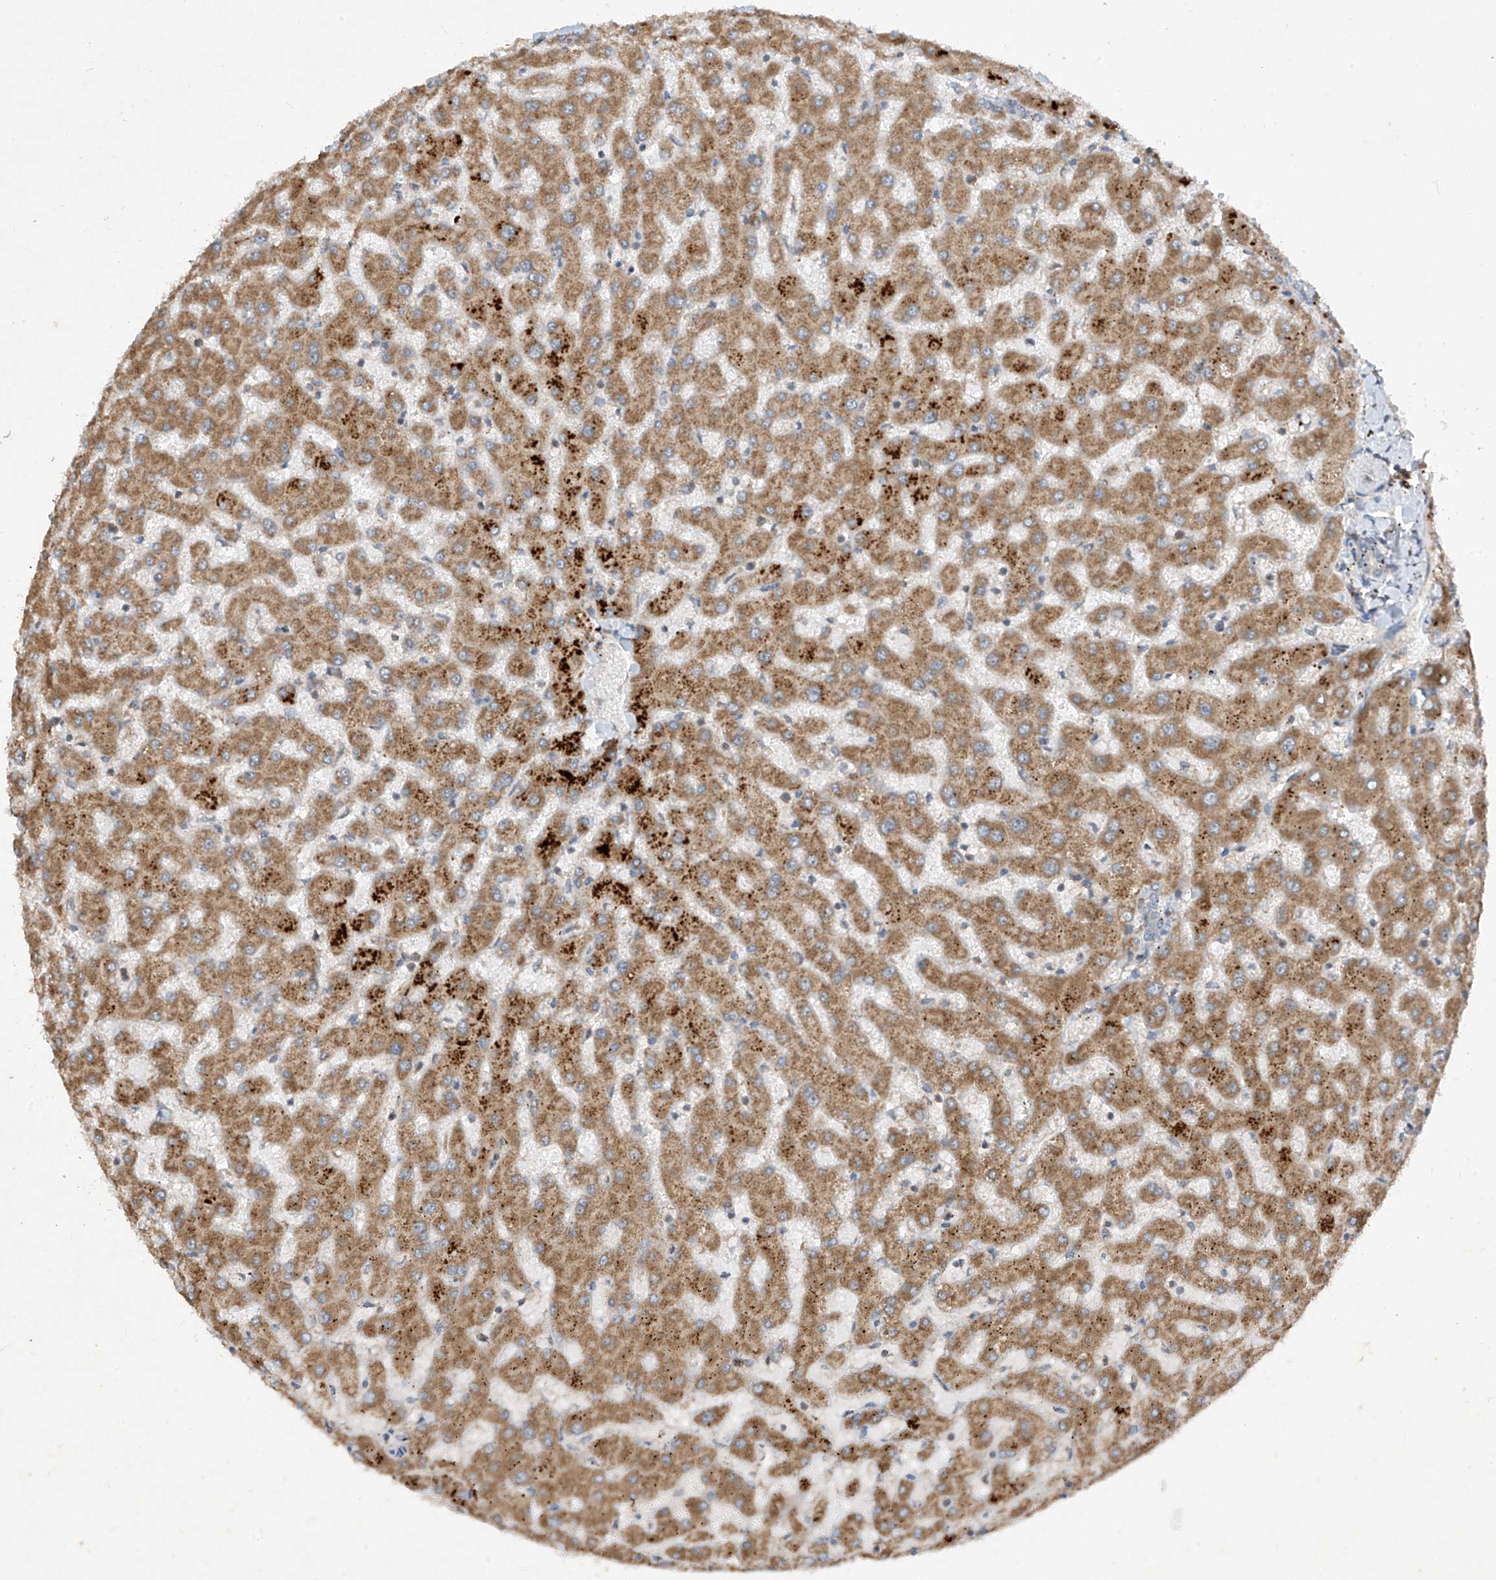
{"staining": {"intensity": "negative", "quantity": "none", "location": "none"}, "tissue": "liver", "cell_type": "Cholangiocytes", "image_type": "normal", "snomed": [{"axis": "morphology", "description": "Normal tissue, NOS"}, {"axis": "topography", "description": "Liver"}], "caption": "Immunohistochemistry (IHC) of unremarkable liver reveals no staining in cholangiocytes.", "gene": "RPL34", "patient": {"sex": "female", "age": 63}}